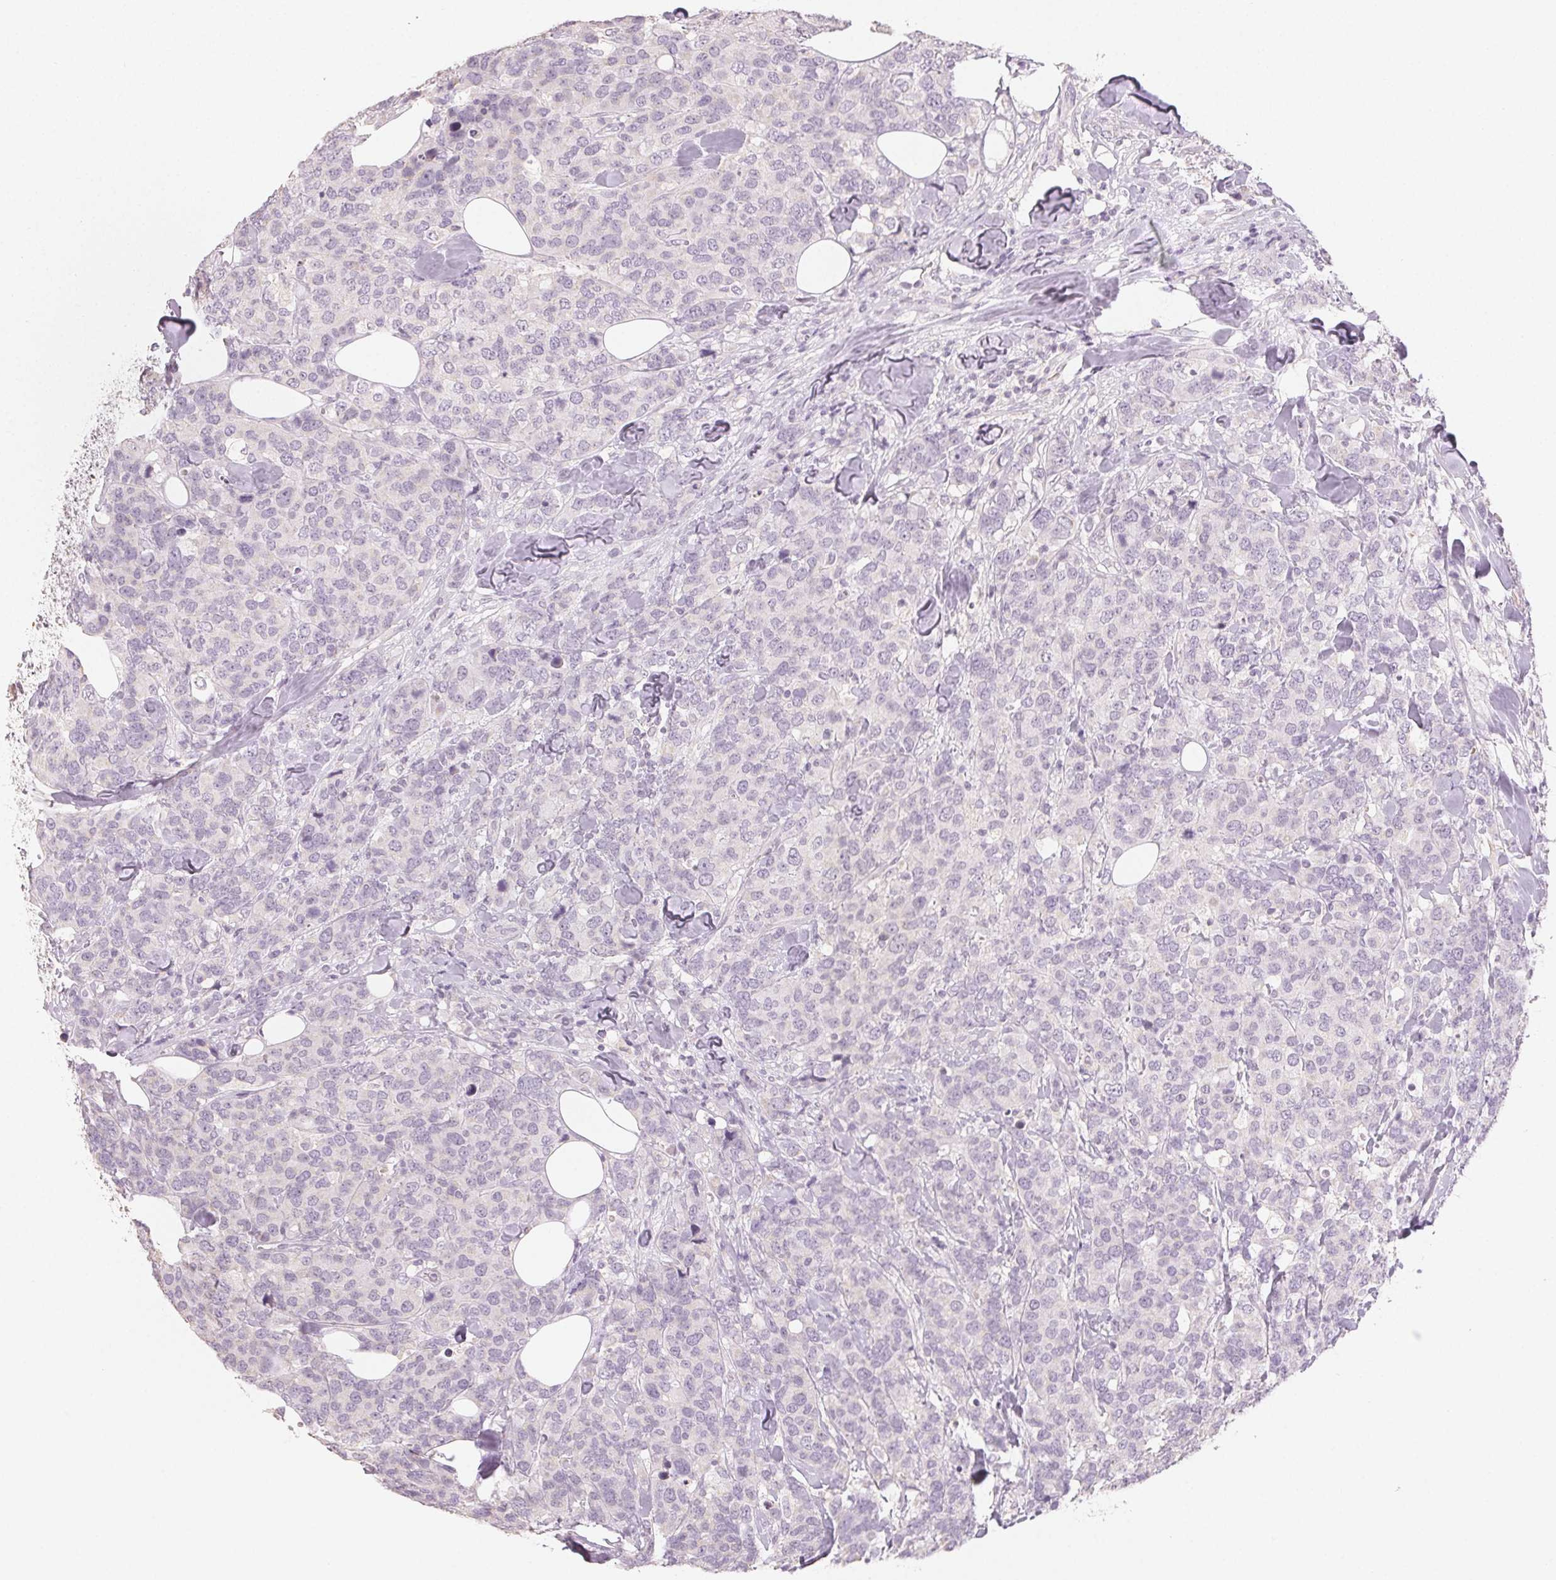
{"staining": {"intensity": "negative", "quantity": "none", "location": "none"}, "tissue": "breast cancer", "cell_type": "Tumor cells", "image_type": "cancer", "snomed": [{"axis": "morphology", "description": "Lobular carcinoma"}, {"axis": "topography", "description": "Breast"}], "caption": "IHC of breast cancer (lobular carcinoma) displays no positivity in tumor cells.", "gene": "LVRN", "patient": {"sex": "female", "age": 59}}